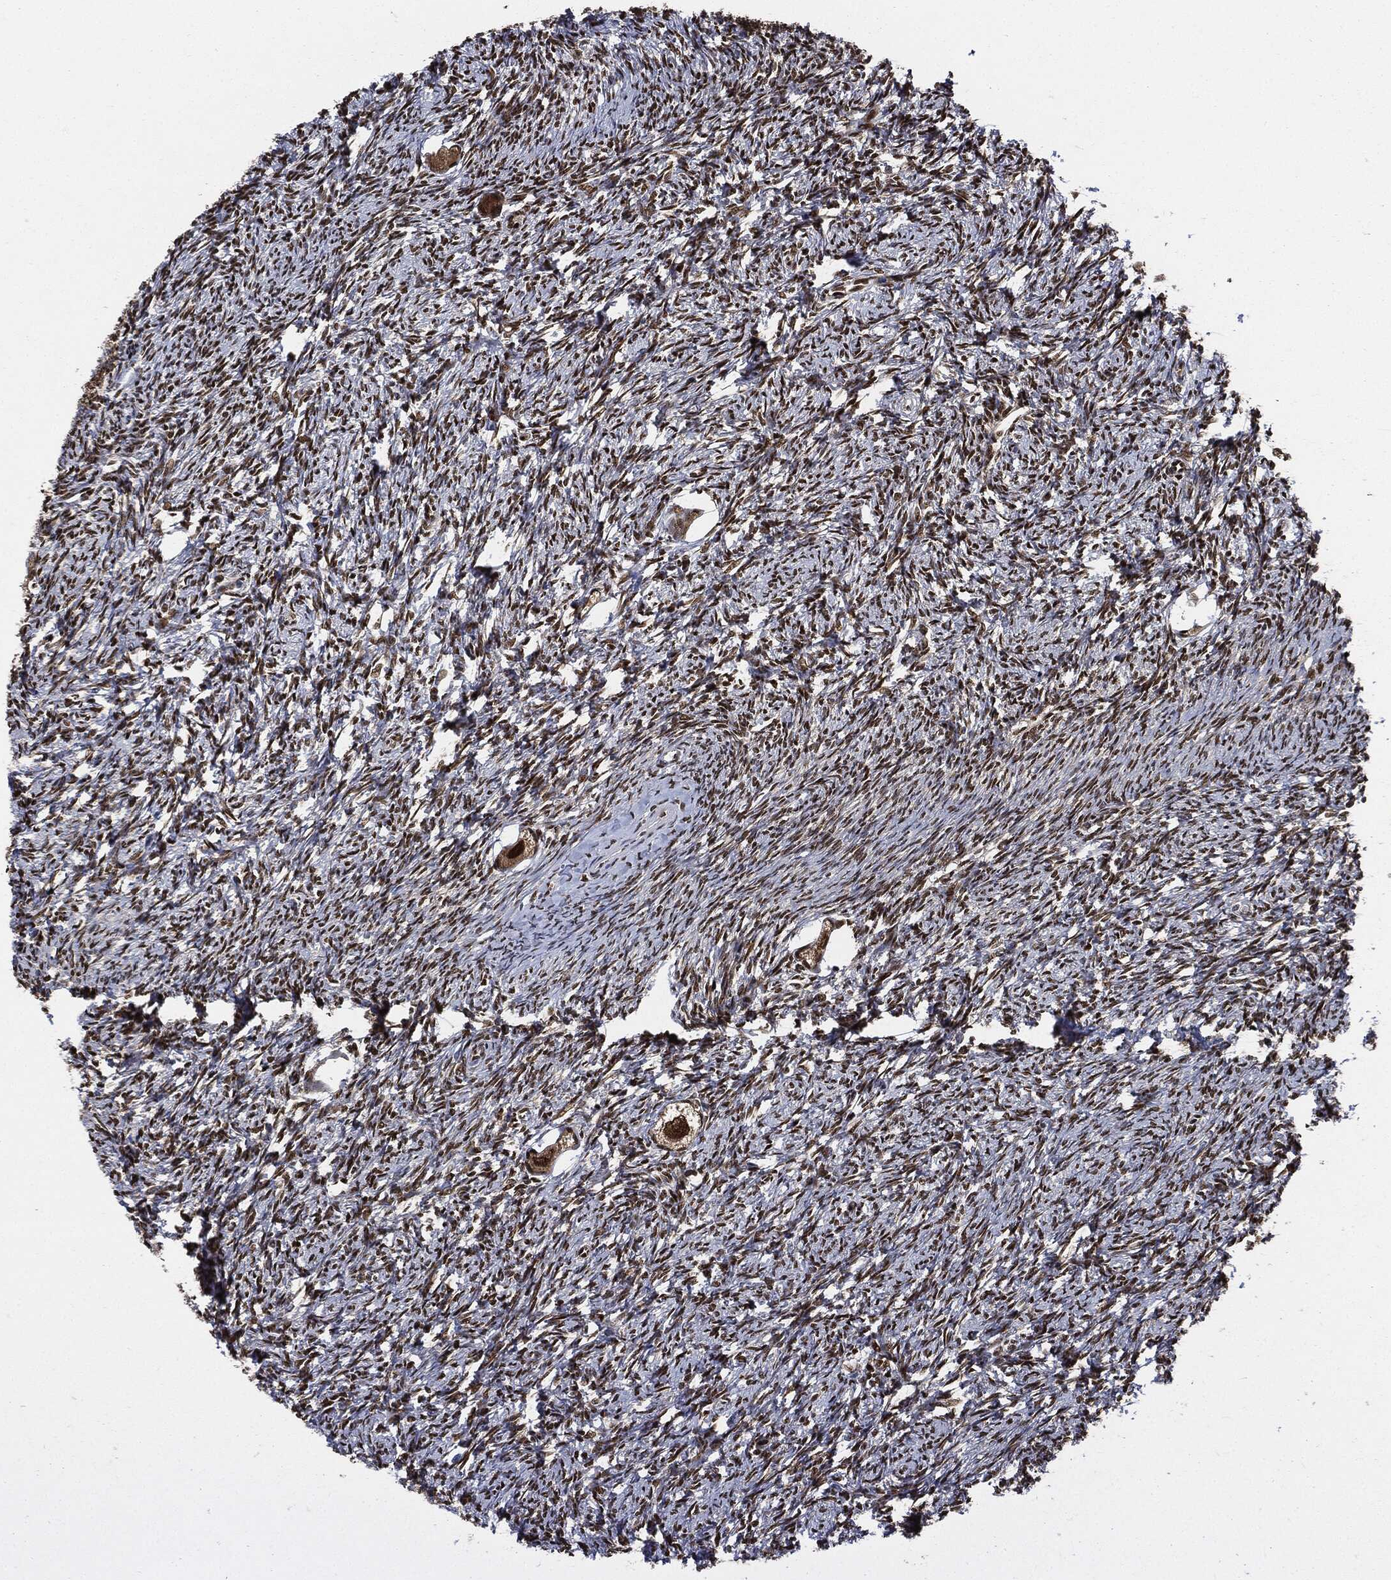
{"staining": {"intensity": "strong", "quantity": ">75%", "location": "nuclear"}, "tissue": "ovary", "cell_type": "Follicle cells", "image_type": "normal", "snomed": [{"axis": "morphology", "description": "Normal tissue, NOS"}, {"axis": "topography", "description": "Fallopian tube"}, {"axis": "topography", "description": "Ovary"}], "caption": "Protein analysis of unremarkable ovary demonstrates strong nuclear staining in approximately >75% of follicle cells. (DAB (3,3'-diaminobenzidine) IHC with brightfield microscopy, high magnification).", "gene": "PCNA", "patient": {"sex": "female", "age": 33}}